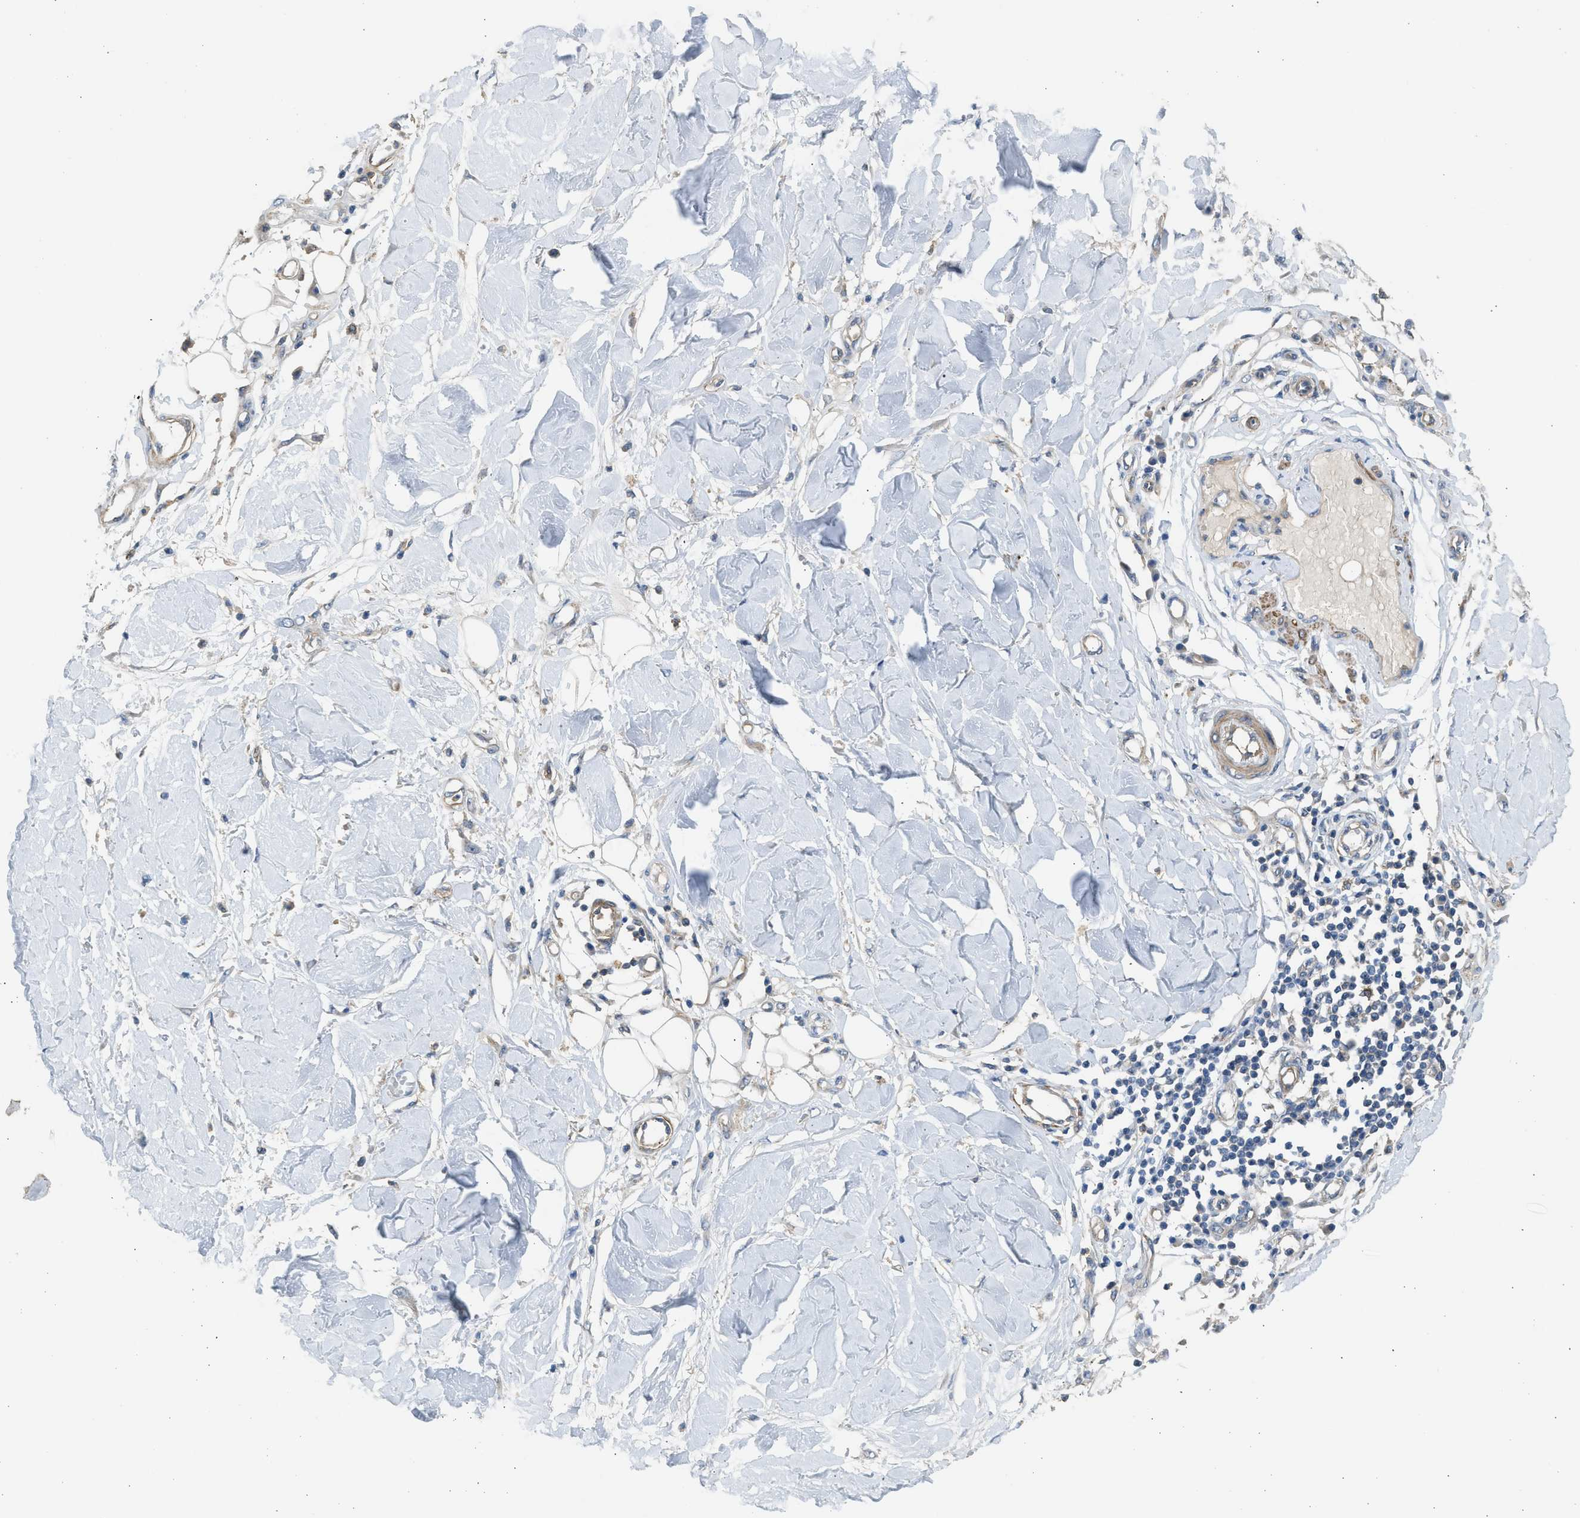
{"staining": {"intensity": "negative", "quantity": "none", "location": "none"}, "tissue": "adipose tissue", "cell_type": "Adipocytes", "image_type": "normal", "snomed": [{"axis": "morphology", "description": "Normal tissue, NOS"}, {"axis": "morphology", "description": "Squamous cell carcinoma, NOS"}, {"axis": "topography", "description": "Skin"}, {"axis": "topography", "description": "Peripheral nerve tissue"}], "caption": "DAB (3,3'-diaminobenzidine) immunohistochemical staining of benign adipose tissue shows no significant expression in adipocytes. (Stains: DAB immunohistochemistry (IHC) with hematoxylin counter stain, Microscopy: brightfield microscopy at high magnification).", "gene": "PCNX3", "patient": {"sex": "male", "age": 83}}